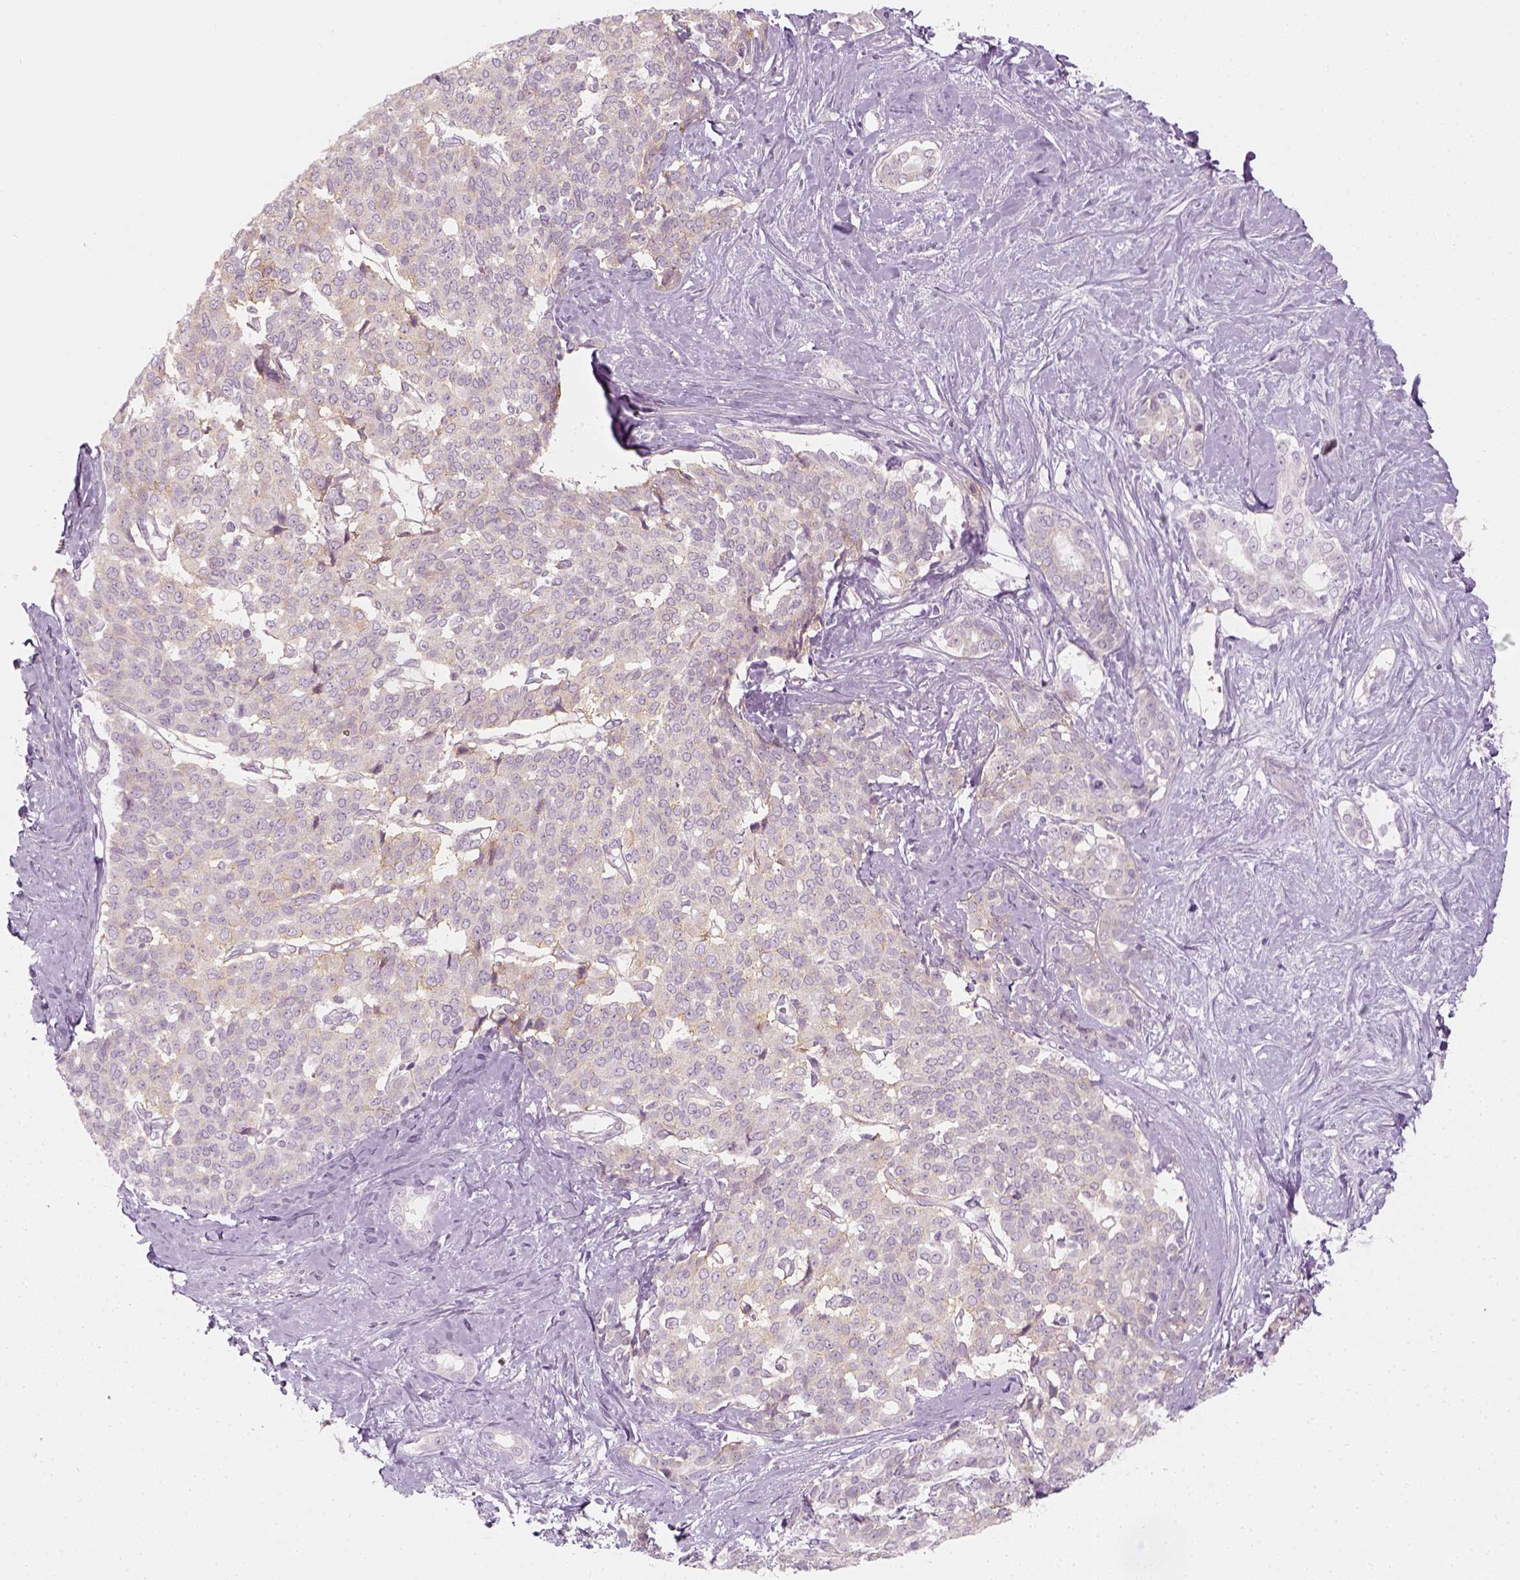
{"staining": {"intensity": "weak", "quantity": "<25%", "location": "cytoplasmic/membranous"}, "tissue": "liver cancer", "cell_type": "Tumor cells", "image_type": "cancer", "snomed": [{"axis": "morphology", "description": "Cholangiocarcinoma"}, {"axis": "topography", "description": "Liver"}], "caption": "Immunohistochemical staining of human liver cancer displays no significant staining in tumor cells. (Stains: DAB IHC with hematoxylin counter stain, Microscopy: brightfield microscopy at high magnification).", "gene": "PRAME", "patient": {"sex": "female", "age": 47}}